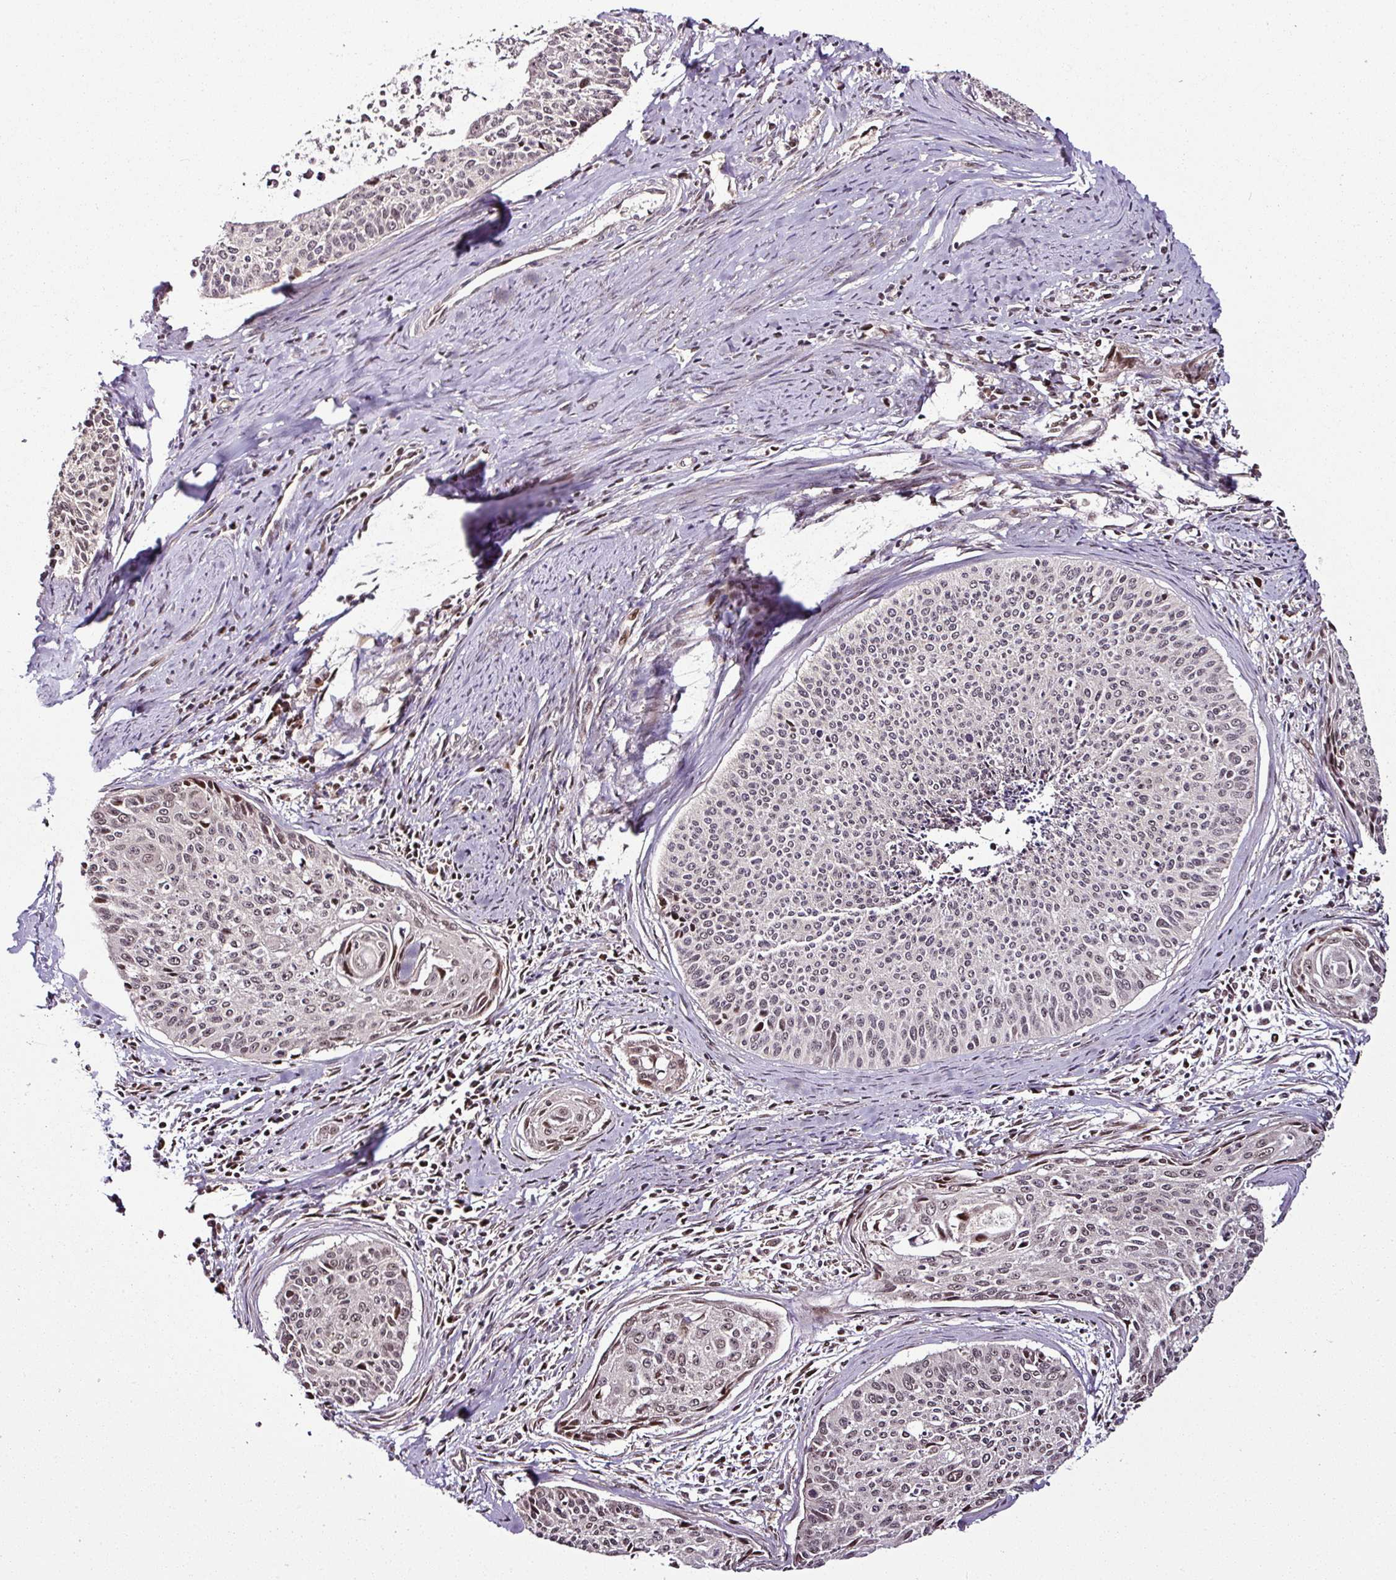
{"staining": {"intensity": "weak", "quantity": "25%-75%", "location": "nuclear"}, "tissue": "cervical cancer", "cell_type": "Tumor cells", "image_type": "cancer", "snomed": [{"axis": "morphology", "description": "Squamous cell carcinoma, NOS"}, {"axis": "topography", "description": "Cervix"}], "caption": "This photomicrograph demonstrates immunohistochemistry staining of cervical squamous cell carcinoma, with low weak nuclear expression in about 25%-75% of tumor cells.", "gene": "COPRS", "patient": {"sex": "female", "age": 55}}